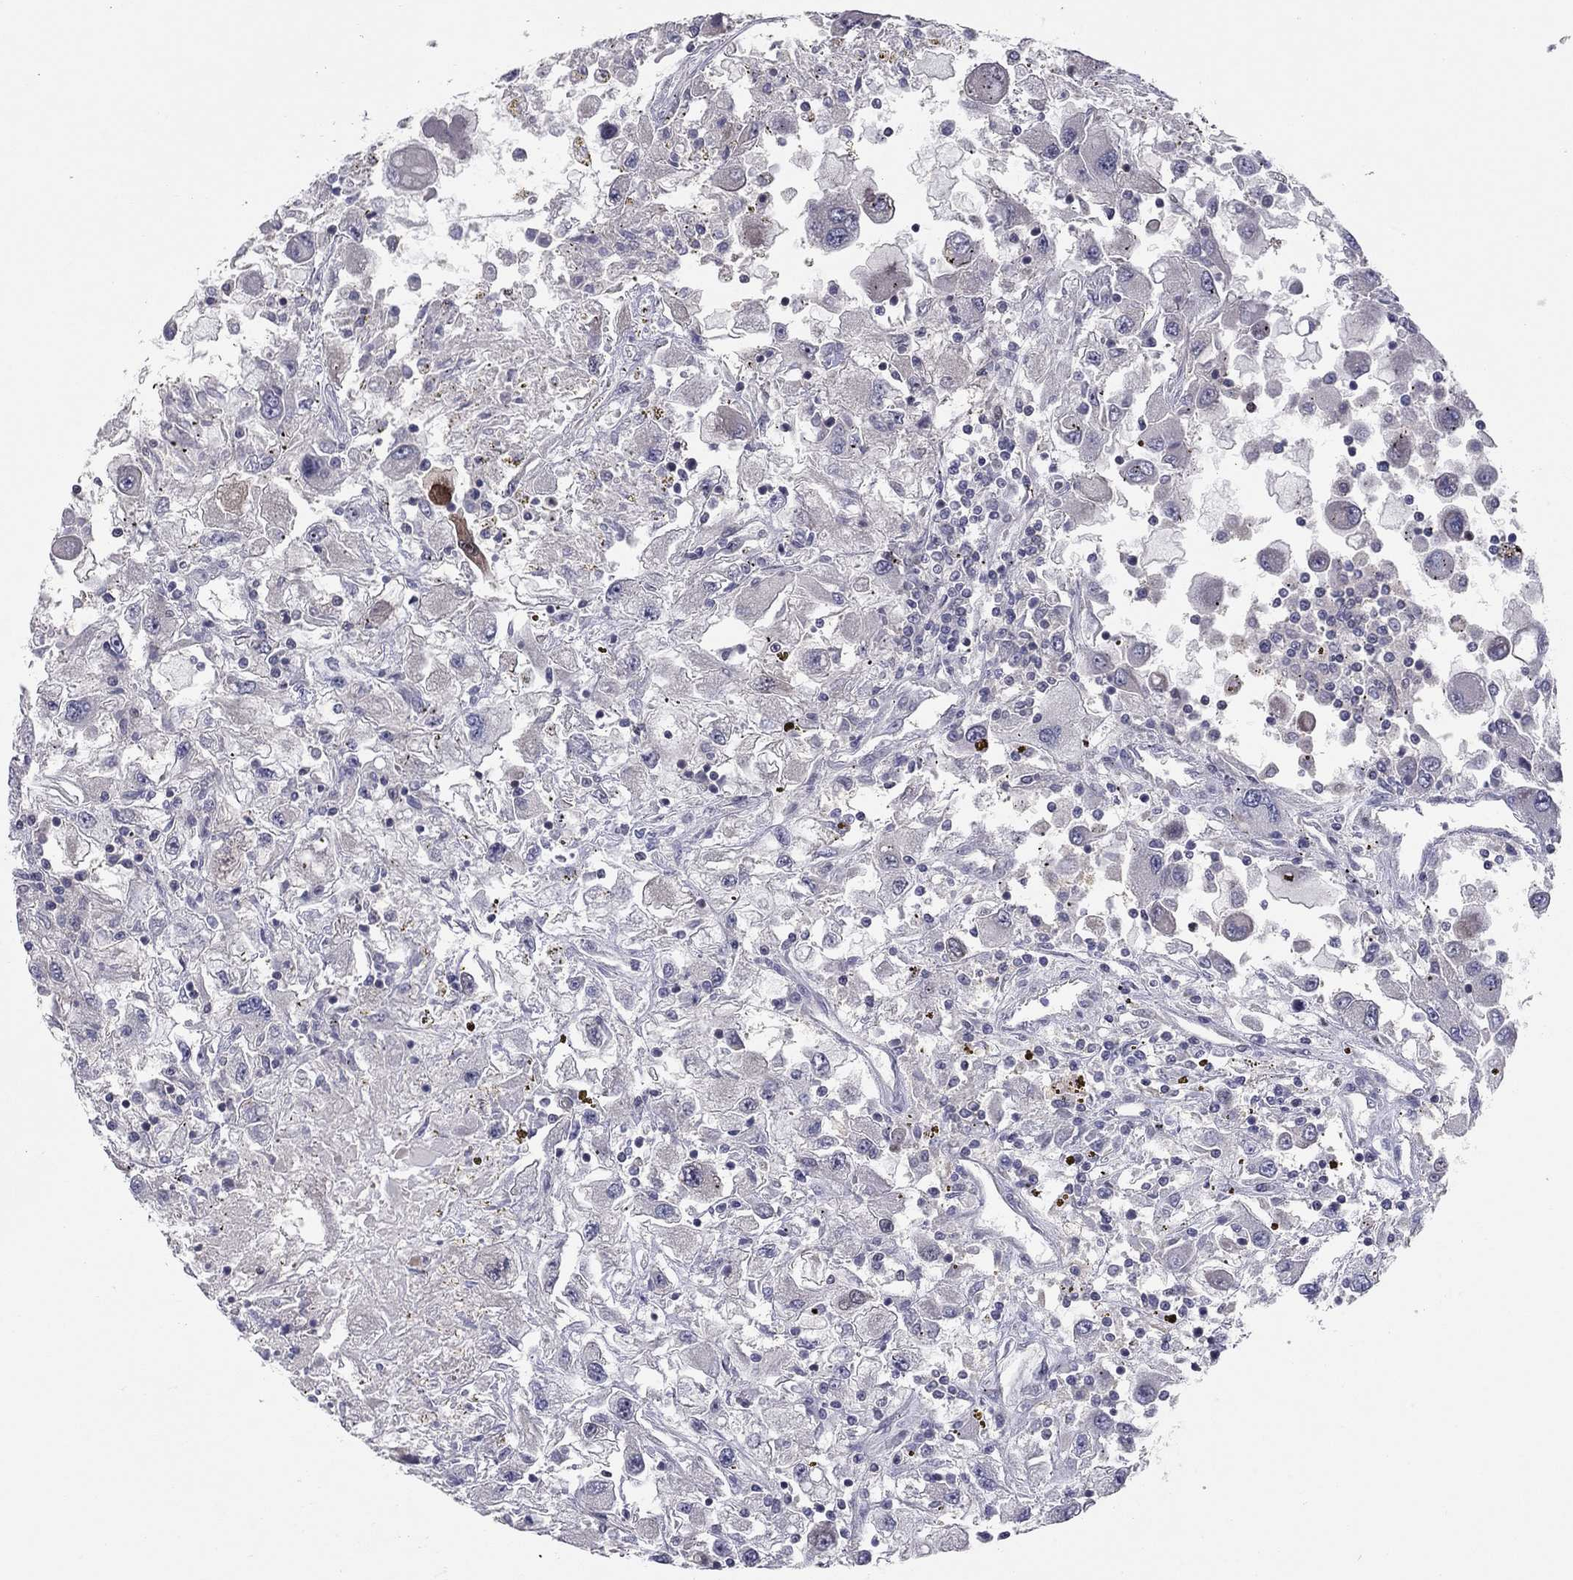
{"staining": {"intensity": "negative", "quantity": "none", "location": "none"}, "tissue": "renal cancer", "cell_type": "Tumor cells", "image_type": "cancer", "snomed": [{"axis": "morphology", "description": "Adenocarcinoma, NOS"}, {"axis": "topography", "description": "Kidney"}], "caption": "Tumor cells are negative for brown protein staining in renal cancer.", "gene": "DUSP7", "patient": {"sex": "female", "age": 67}}